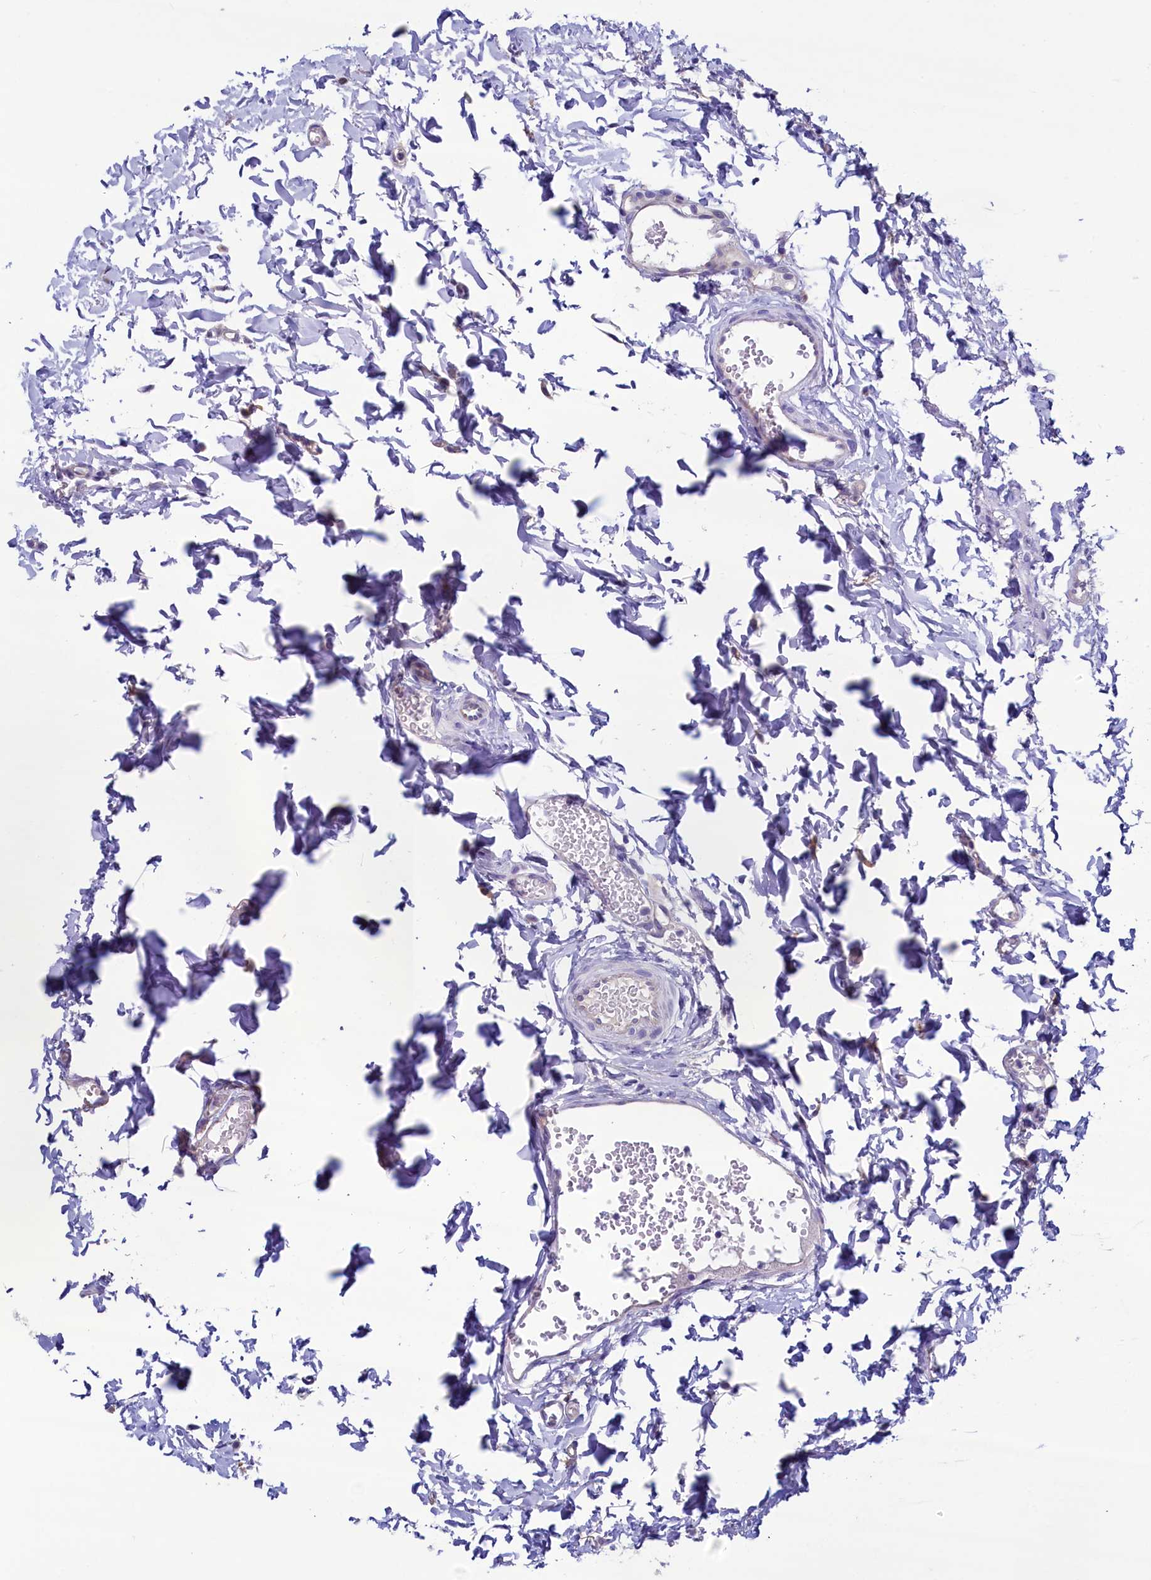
{"staining": {"intensity": "moderate", "quantity": "25%-75%", "location": "cytoplasmic/membranous"}, "tissue": "urinary bladder", "cell_type": "Urothelial cells", "image_type": "normal", "snomed": [{"axis": "morphology", "description": "Normal tissue, NOS"}, {"axis": "topography", "description": "Urinary bladder"}], "caption": "Immunohistochemistry image of normal urinary bladder stained for a protein (brown), which displays medium levels of moderate cytoplasmic/membranous expression in about 25%-75% of urothelial cells.", "gene": "KRBOX5", "patient": {"sex": "male", "age": 55}}